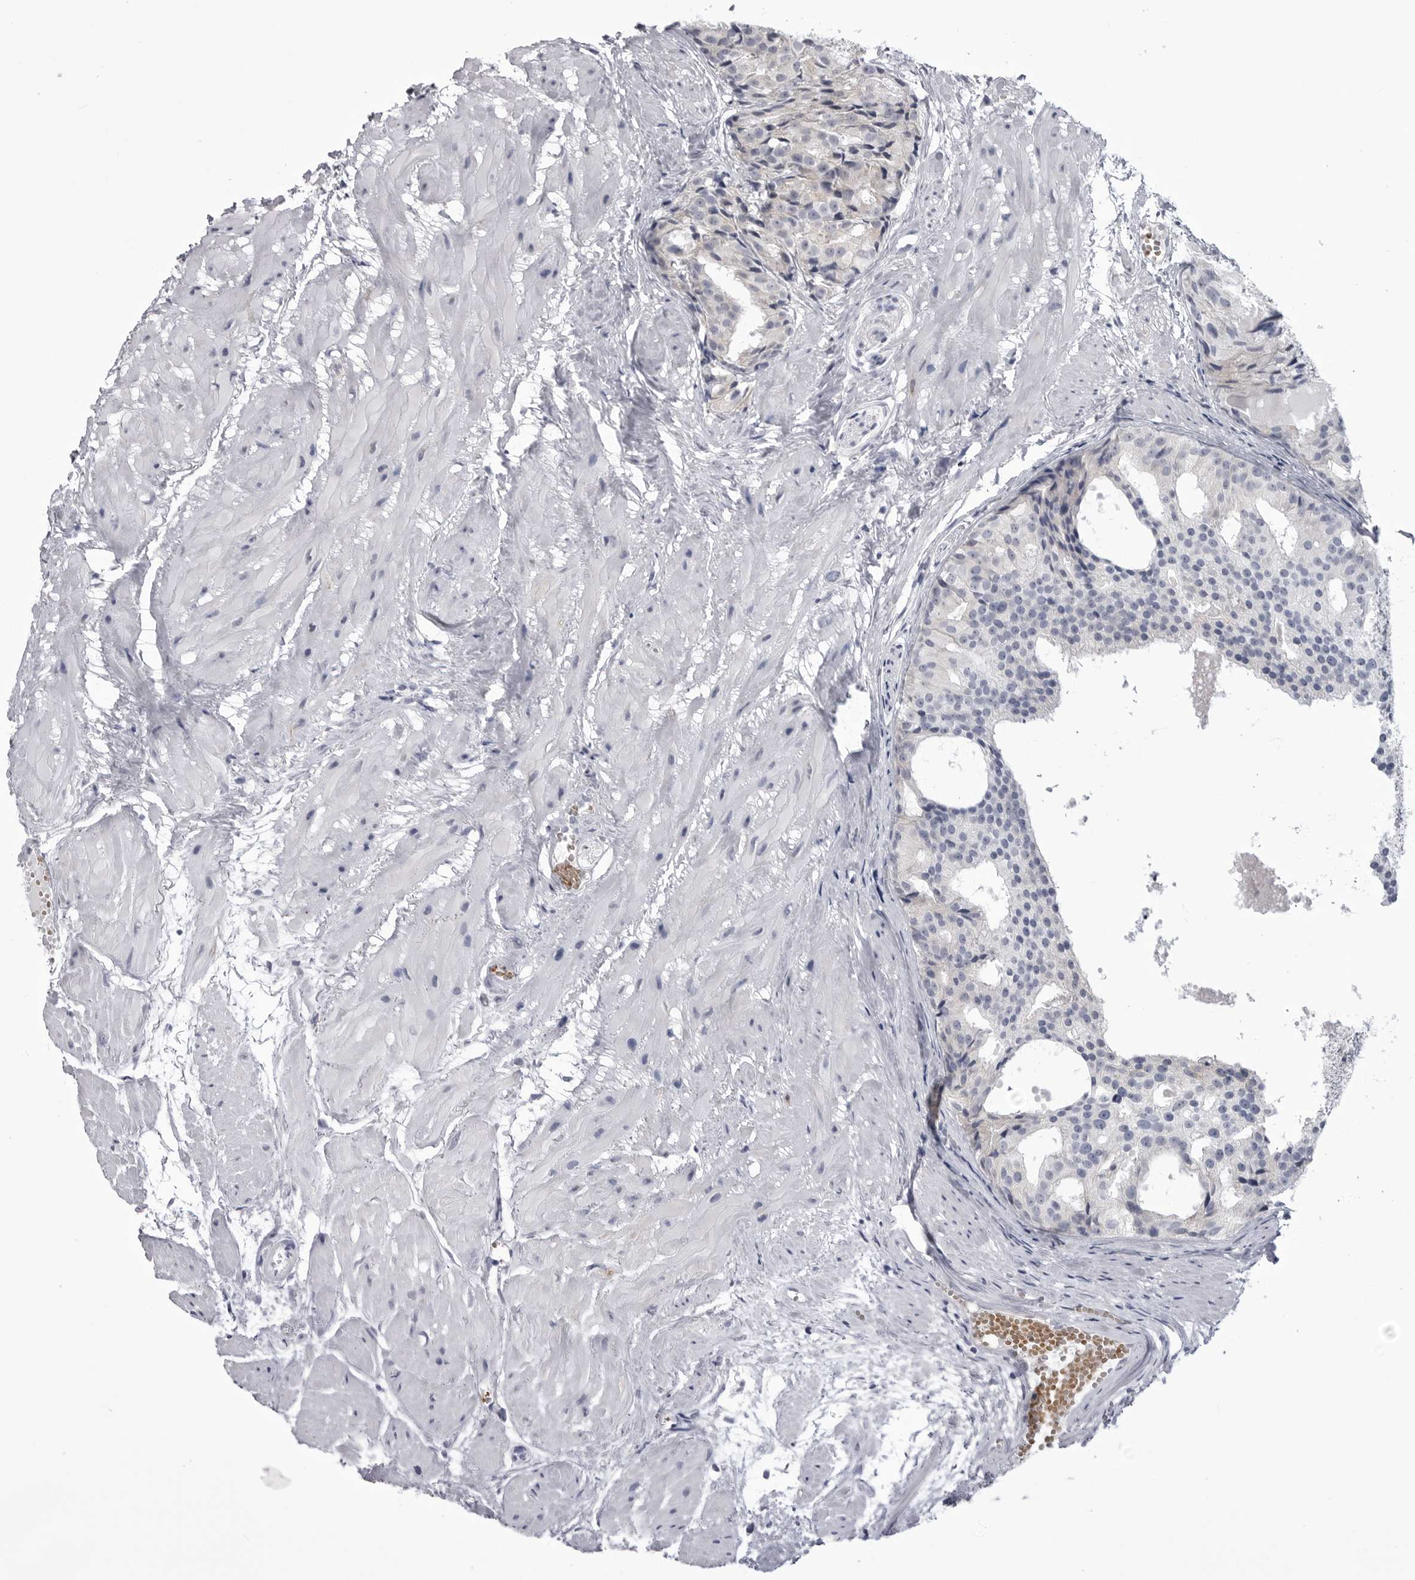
{"staining": {"intensity": "negative", "quantity": "none", "location": "none"}, "tissue": "prostate cancer", "cell_type": "Tumor cells", "image_type": "cancer", "snomed": [{"axis": "morphology", "description": "Adenocarcinoma, Low grade"}, {"axis": "topography", "description": "Prostate"}], "caption": "An IHC micrograph of prostate cancer (adenocarcinoma (low-grade)) is shown. There is no staining in tumor cells of prostate cancer (adenocarcinoma (low-grade)).", "gene": "STAP2", "patient": {"sex": "male", "age": 88}}